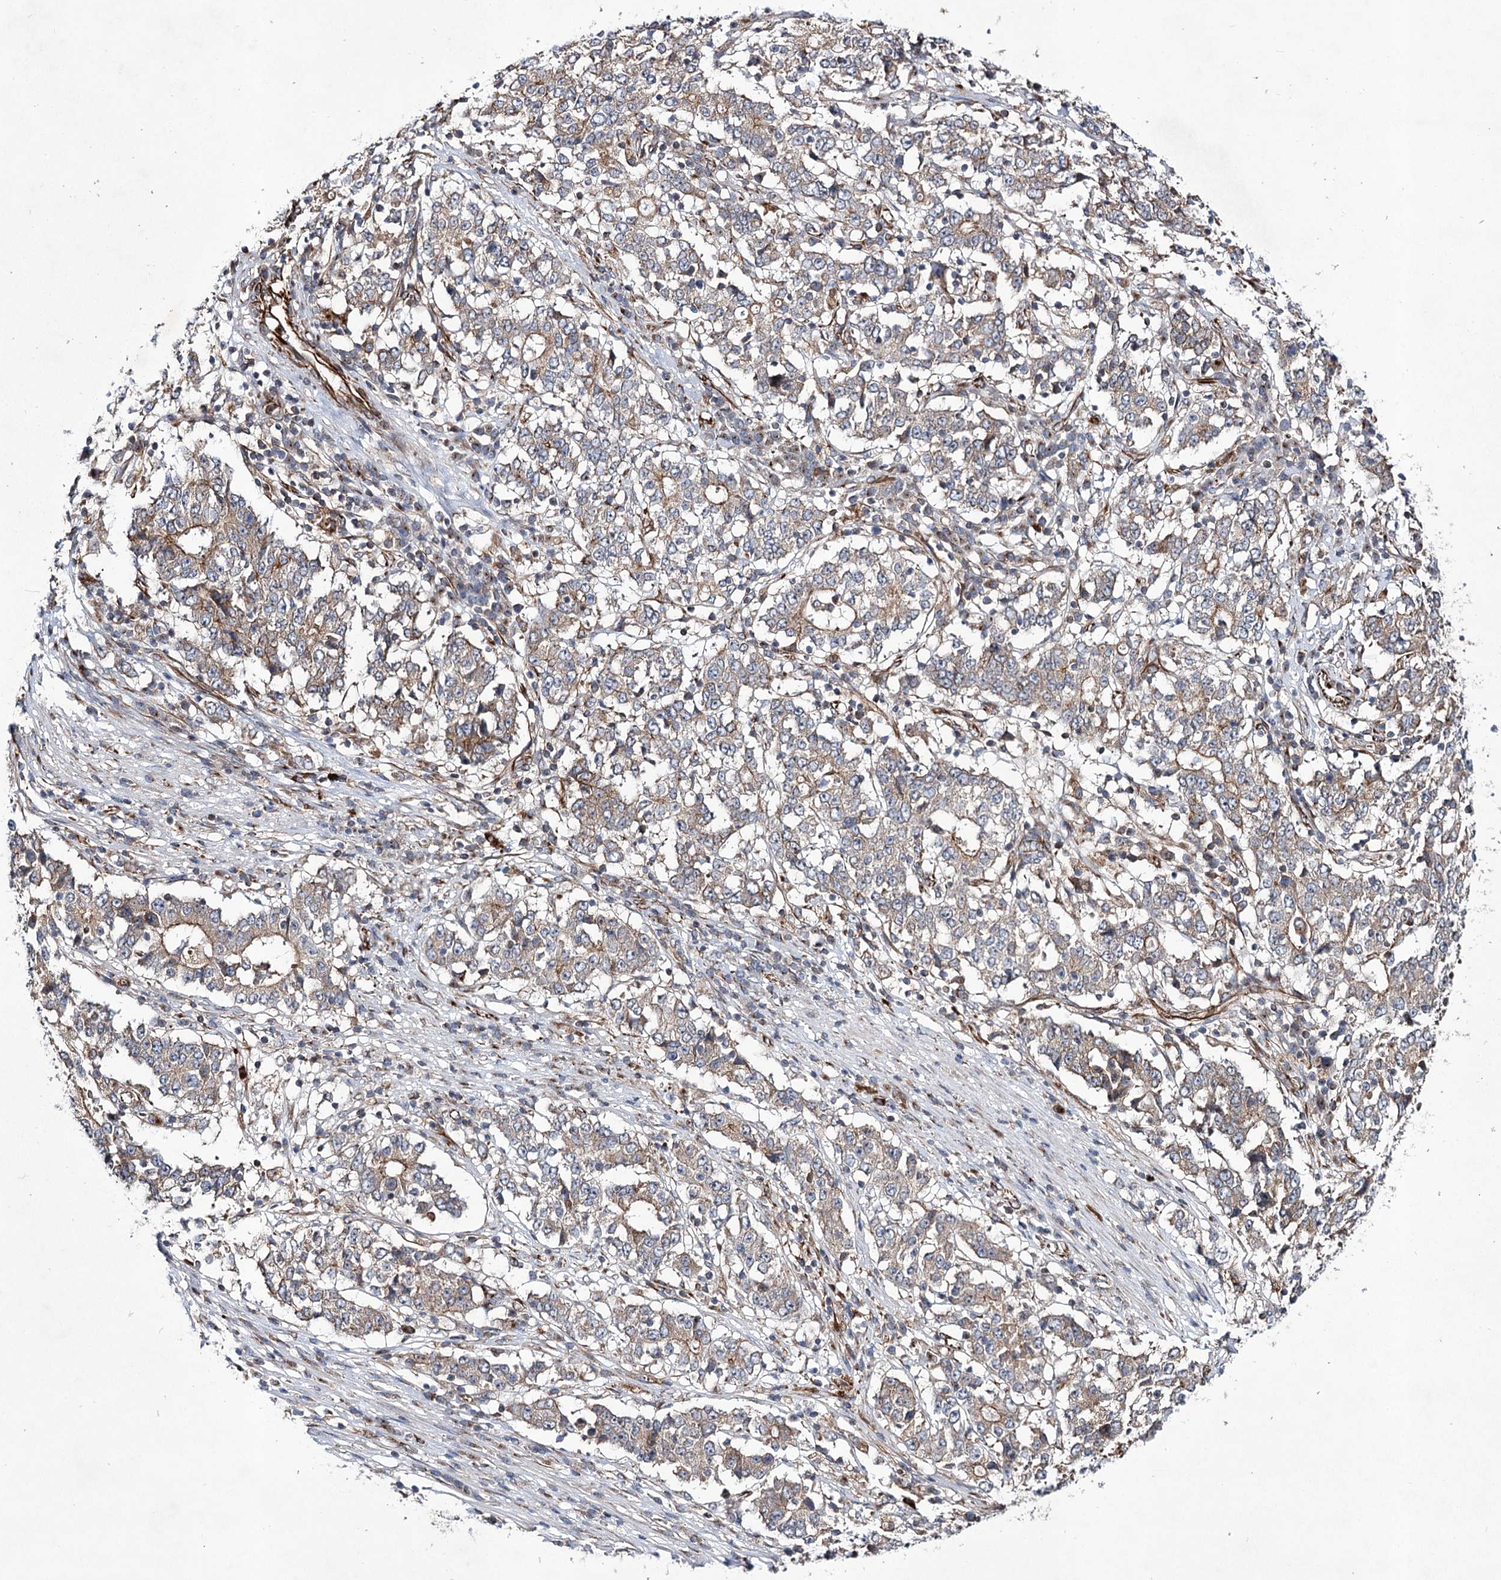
{"staining": {"intensity": "weak", "quantity": "25%-75%", "location": "cytoplasmic/membranous"}, "tissue": "stomach cancer", "cell_type": "Tumor cells", "image_type": "cancer", "snomed": [{"axis": "morphology", "description": "Adenocarcinoma, NOS"}, {"axis": "topography", "description": "Stomach"}], "caption": "Protein staining by immunohistochemistry demonstrates weak cytoplasmic/membranous positivity in approximately 25%-75% of tumor cells in adenocarcinoma (stomach).", "gene": "DPEP2", "patient": {"sex": "male", "age": 59}}